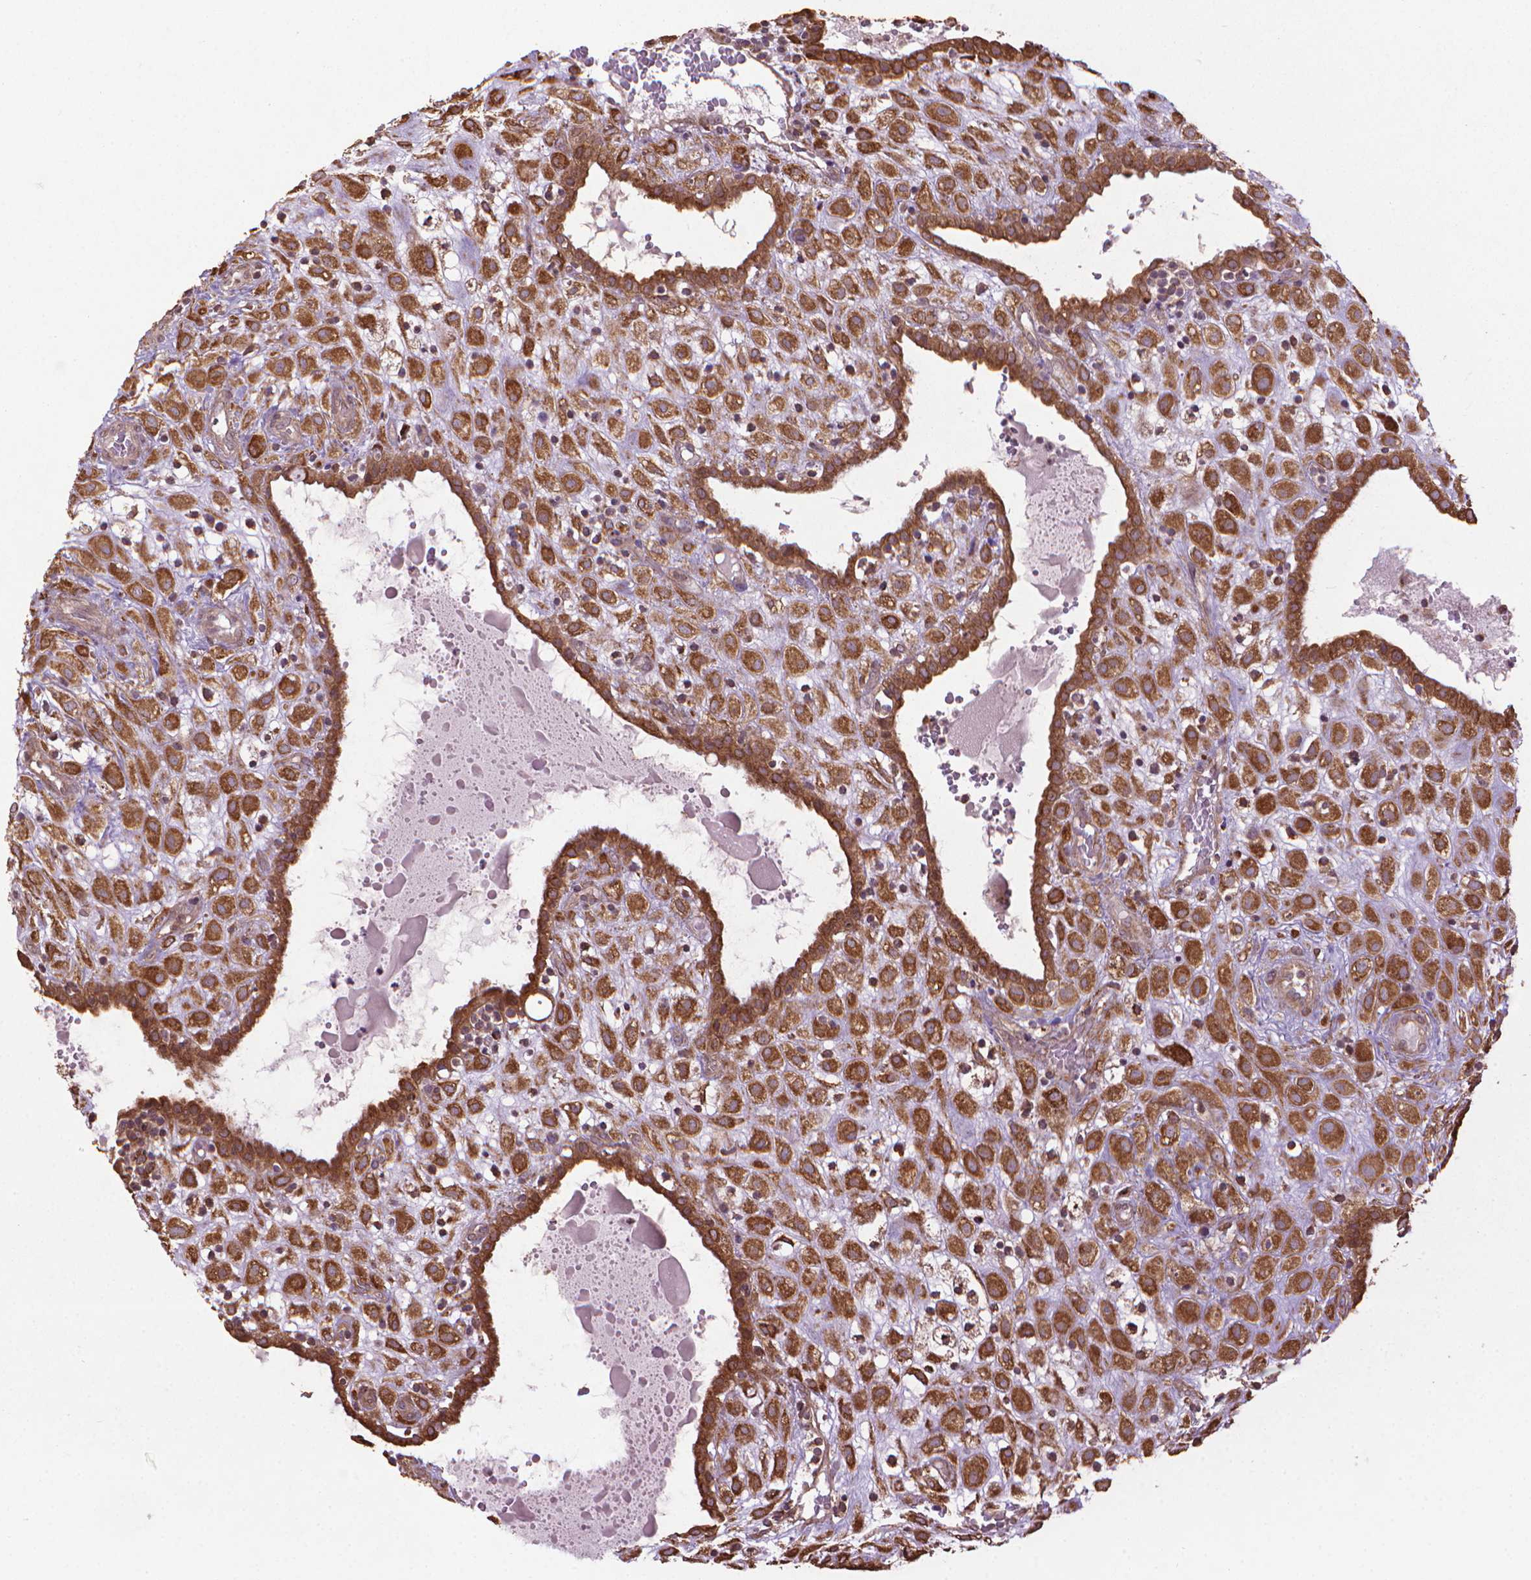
{"staining": {"intensity": "strong", "quantity": ">75%", "location": "cytoplasmic/membranous"}, "tissue": "placenta", "cell_type": "Decidual cells", "image_type": "normal", "snomed": [{"axis": "morphology", "description": "Normal tissue, NOS"}, {"axis": "topography", "description": "Placenta"}], "caption": "Normal placenta demonstrates strong cytoplasmic/membranous positivity in approximately >75% of decidual cells, visualized by immunohistochemistry.", "gene": "GAS1", "patient": {"sex": "female", "age": 24}}